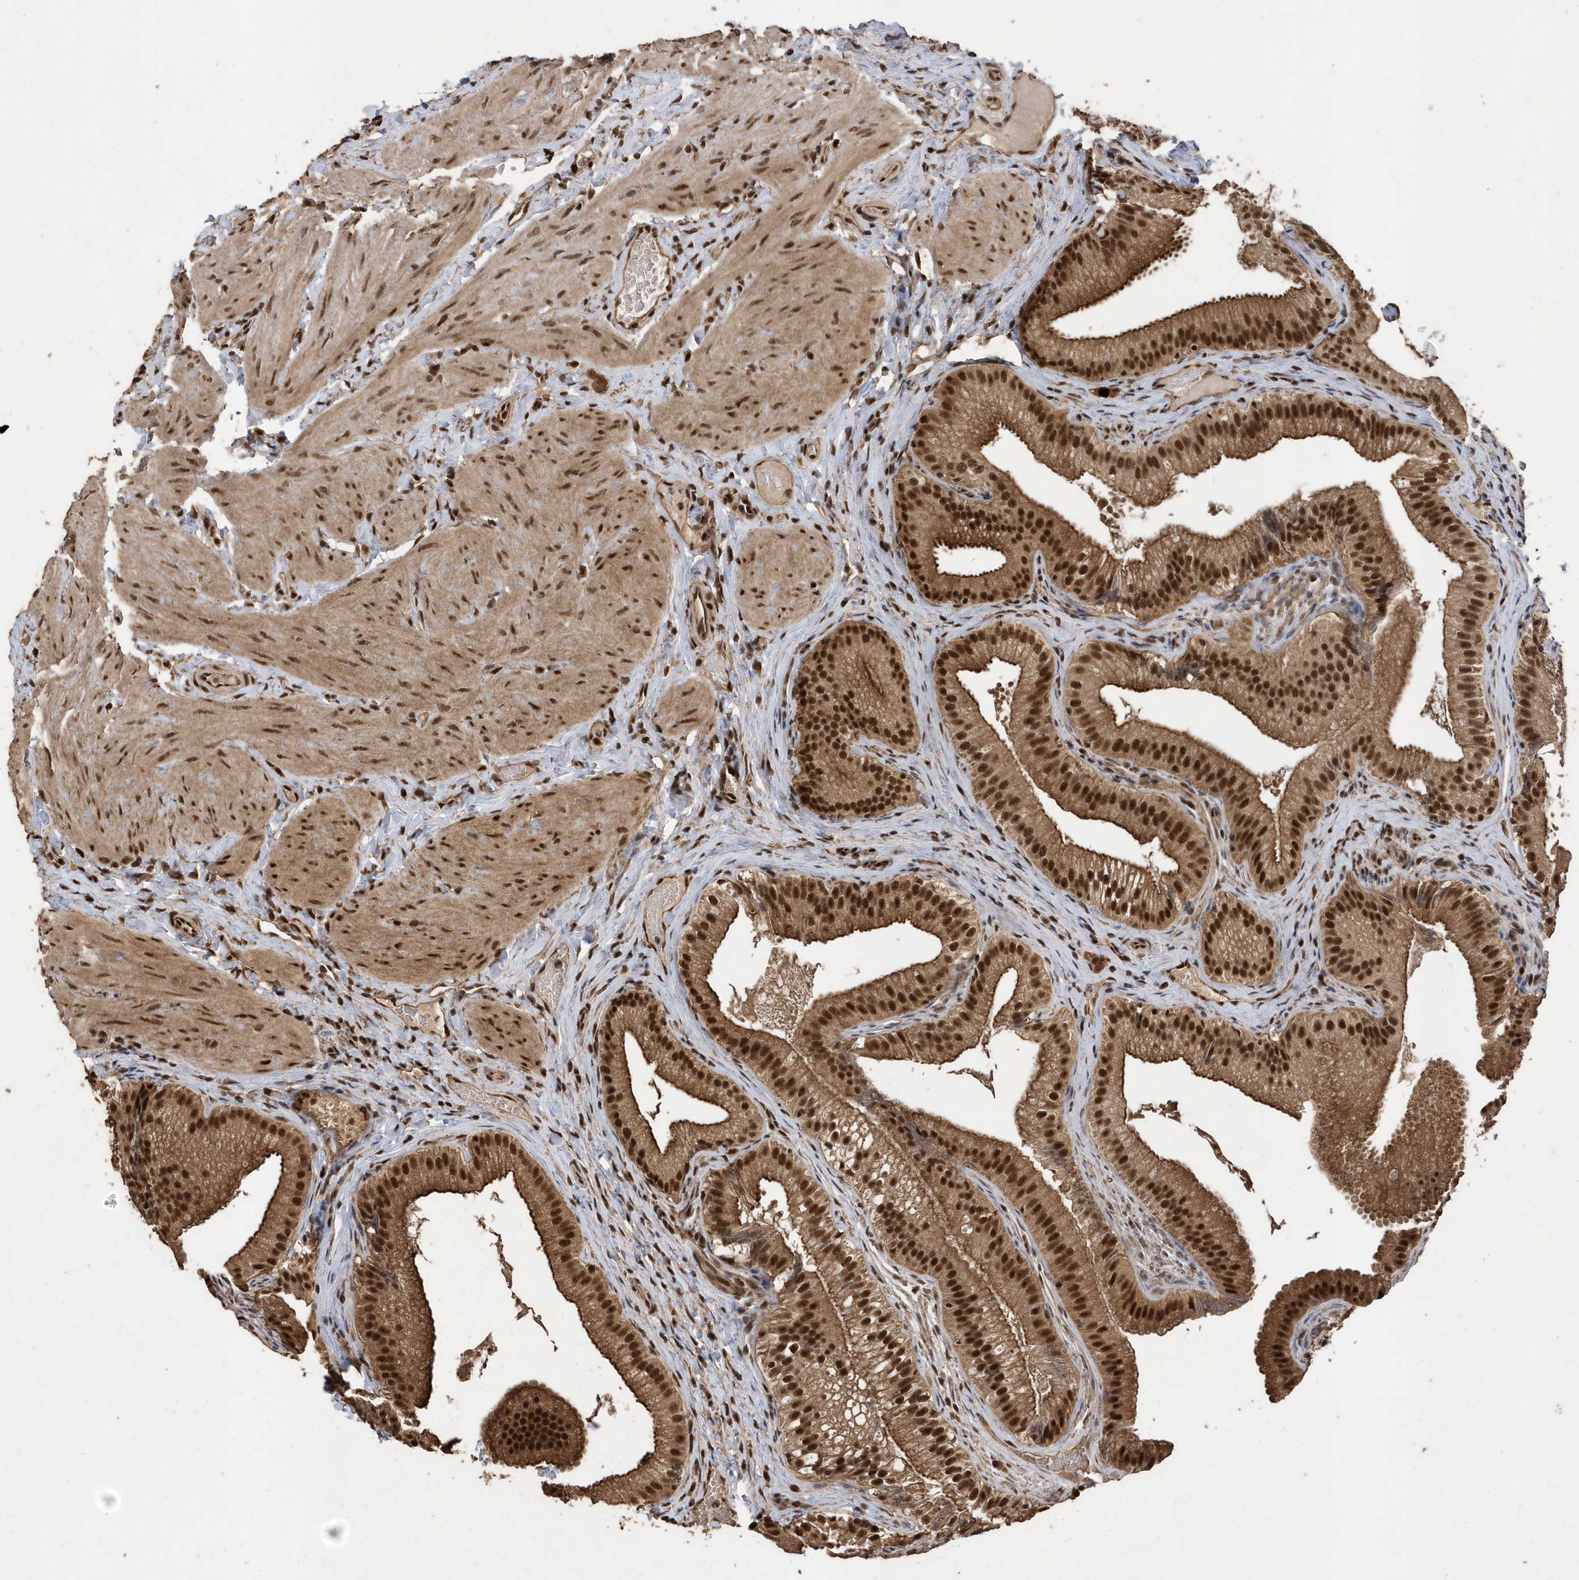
{"staining": {"intensity": "strong", "quantity": ">75%", "location": "cytoplasmic/membranous,nuclear"}, "tissue": "gallbladder", "cell_type": "Glandular cells", "image_type": "normal", "snomed": [{"axis": "morphology", "description": "Normal tissue, NOS"}, {"axis": "topography", "description": "Gallbladder"}], "caption": "Brown immunohistochemical staining in unremarkable gallbladder demonstrates strong cytoplasmic/membranous,nuclear positivity in approximately >75% of glandular cells. (Stains: DAB in brown, nuclei in blue, Microscopy: brightfield microscopy at high magnification).", "gene": "INTS12", "patient": {"sex": "female", "age": 30}}